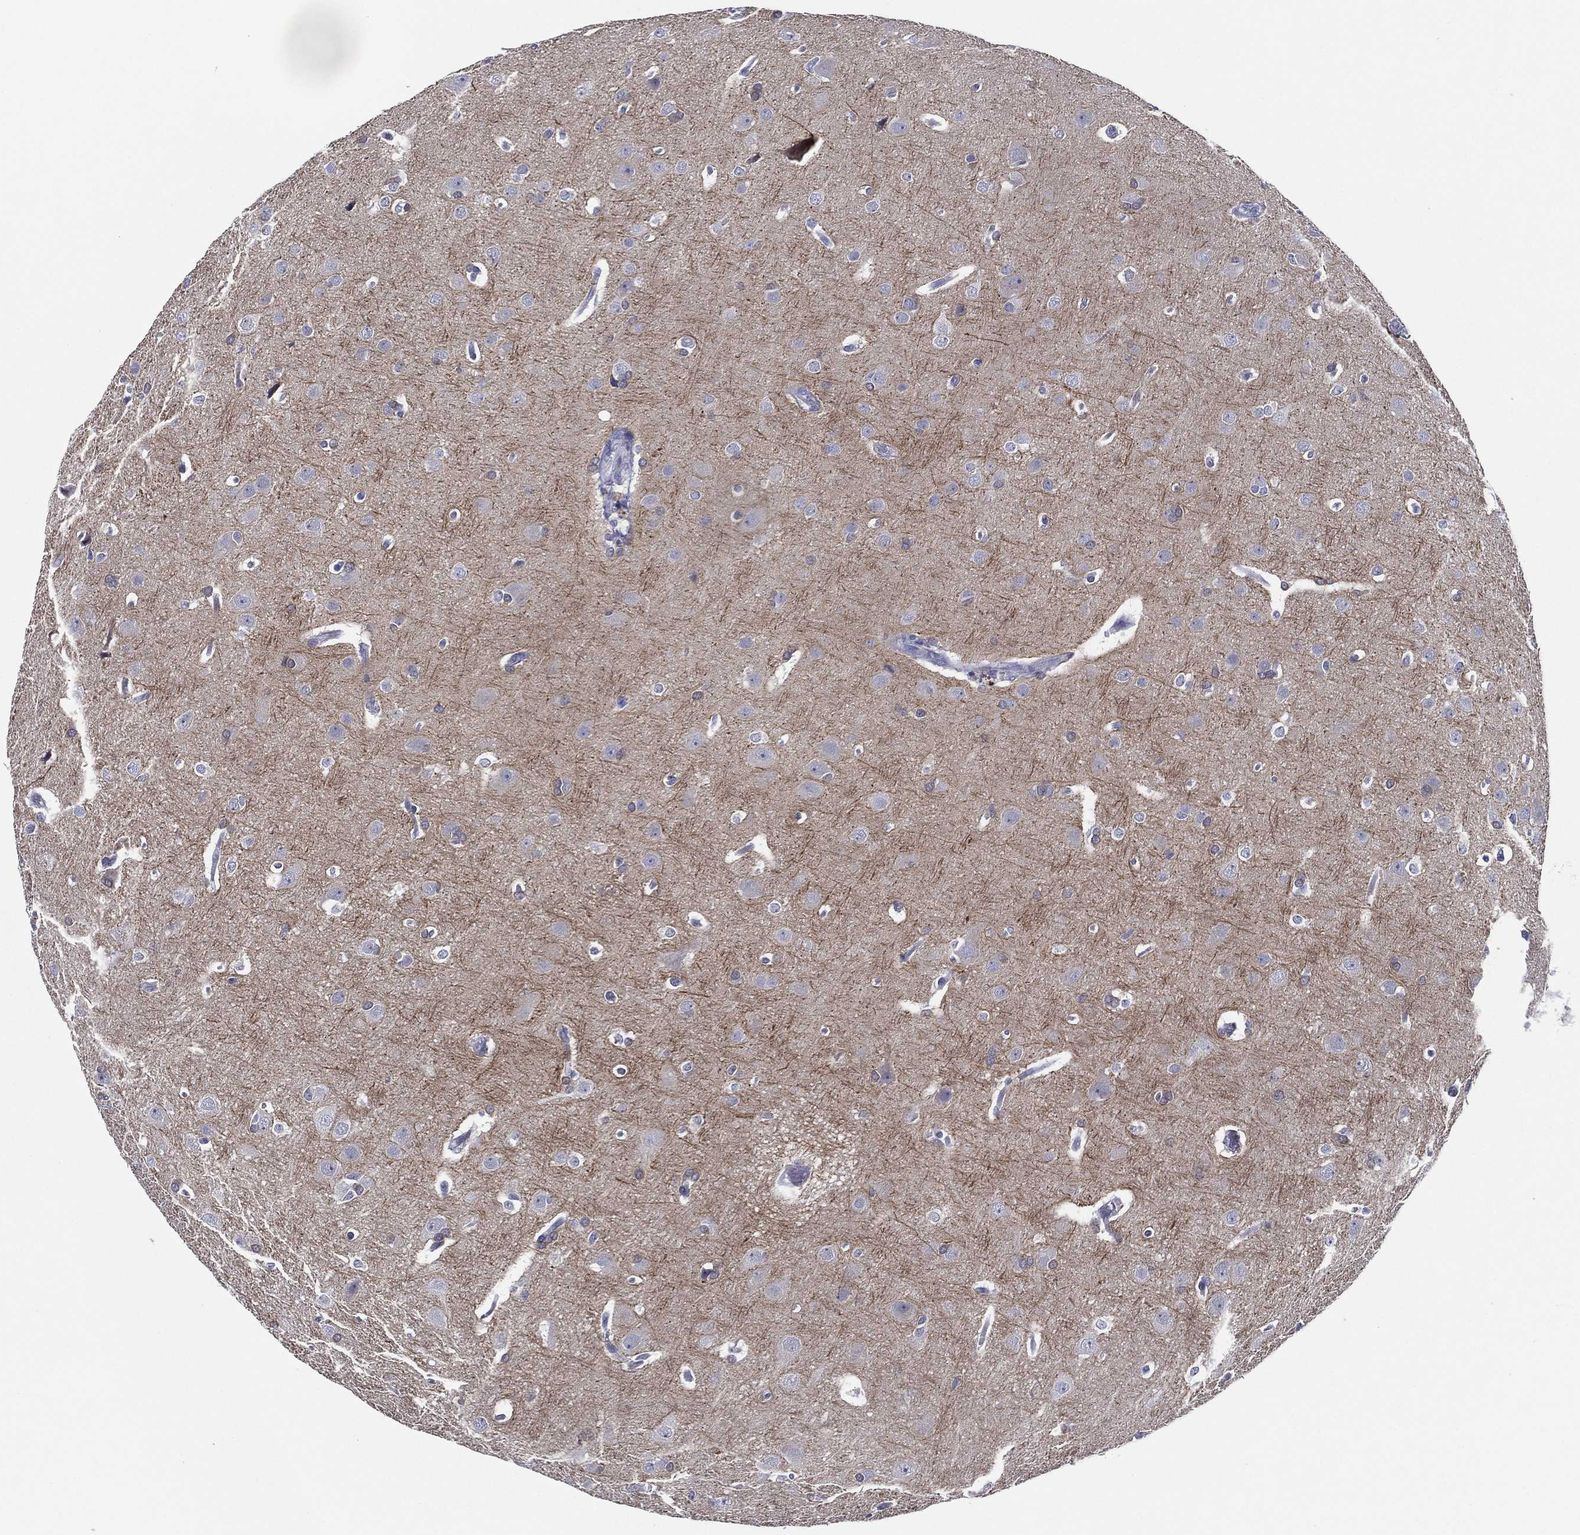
{"staining": {"intensity": "negative", "quantity": "none", "location": "none"}, "tissue": "glioma", "cell_type": "Tumor cells", "image_type": "cancer", "snomed": [{"axis": "morphology", "description": "Glioma, malignant, Low grade"}, {"axis": "topography", "description": "Brain"}], "caption": "Image shows no significant protein positivity in tumor cells of glioma.", "gene": "SLC13A4", "patient": {"sex": "female", "age": 32}}